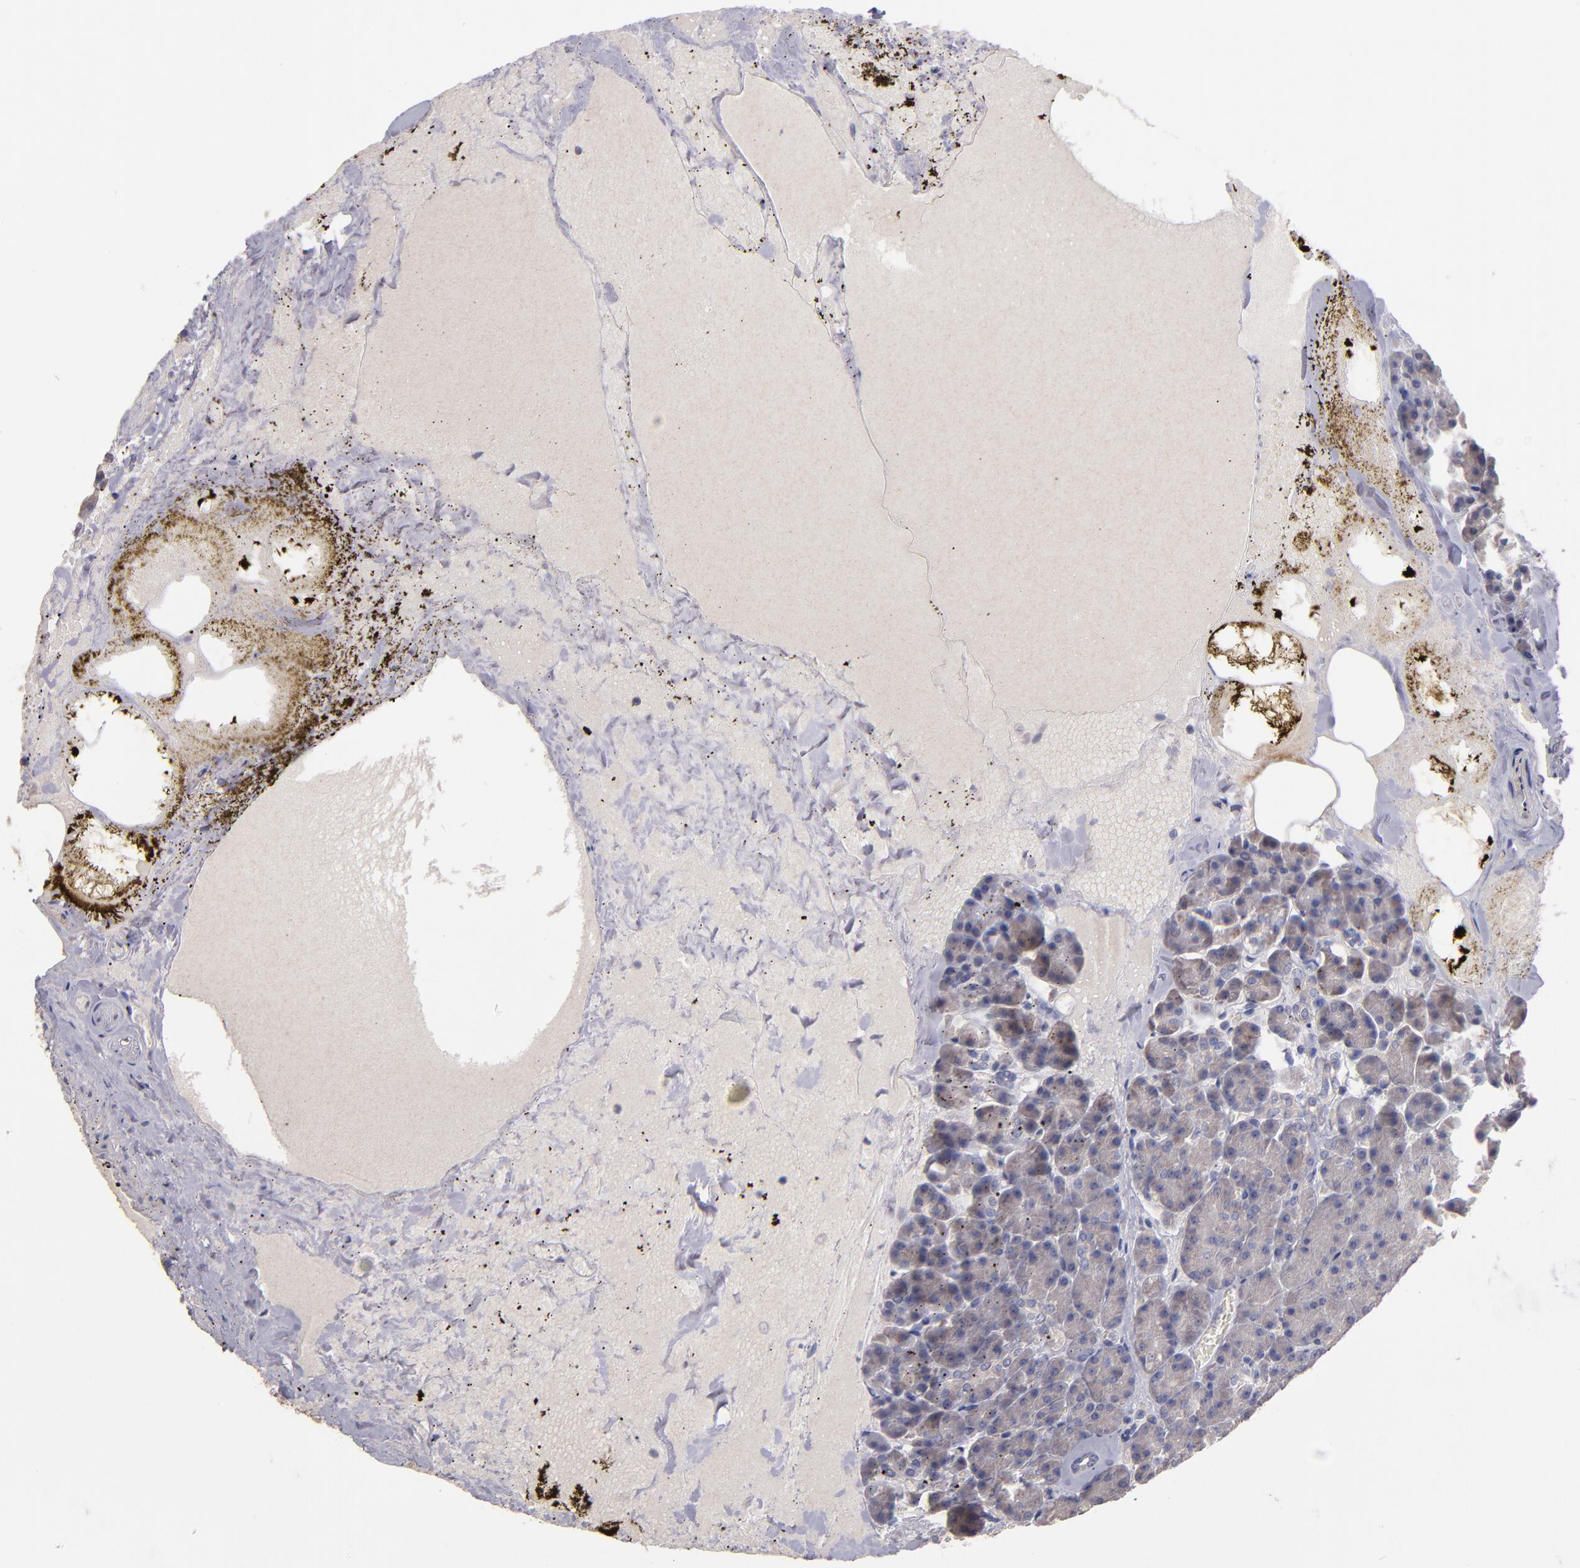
{"staining": {"intensity": "weak", "quantity": ">75%", "location": "cytoplasmic/membranous"}, "tissue": "pancreas", "cell_type": "Exocrine glandular cells", "image_type": "normal", "snomed": [{"axis": "morphology", "description": "Normal tissue, NOS"}, {"axis": "topography", "description": "Pancreas"}], "caption": "An immunohistochemistry histopathology image of normal tissue is shown. Protein staining in brown shows weak cytoplasmic/membranous positivity in pancreas within exocrine glandular cells.", "gene": "MAGEE1", "patient": {"sex": "female", "age": 35}}